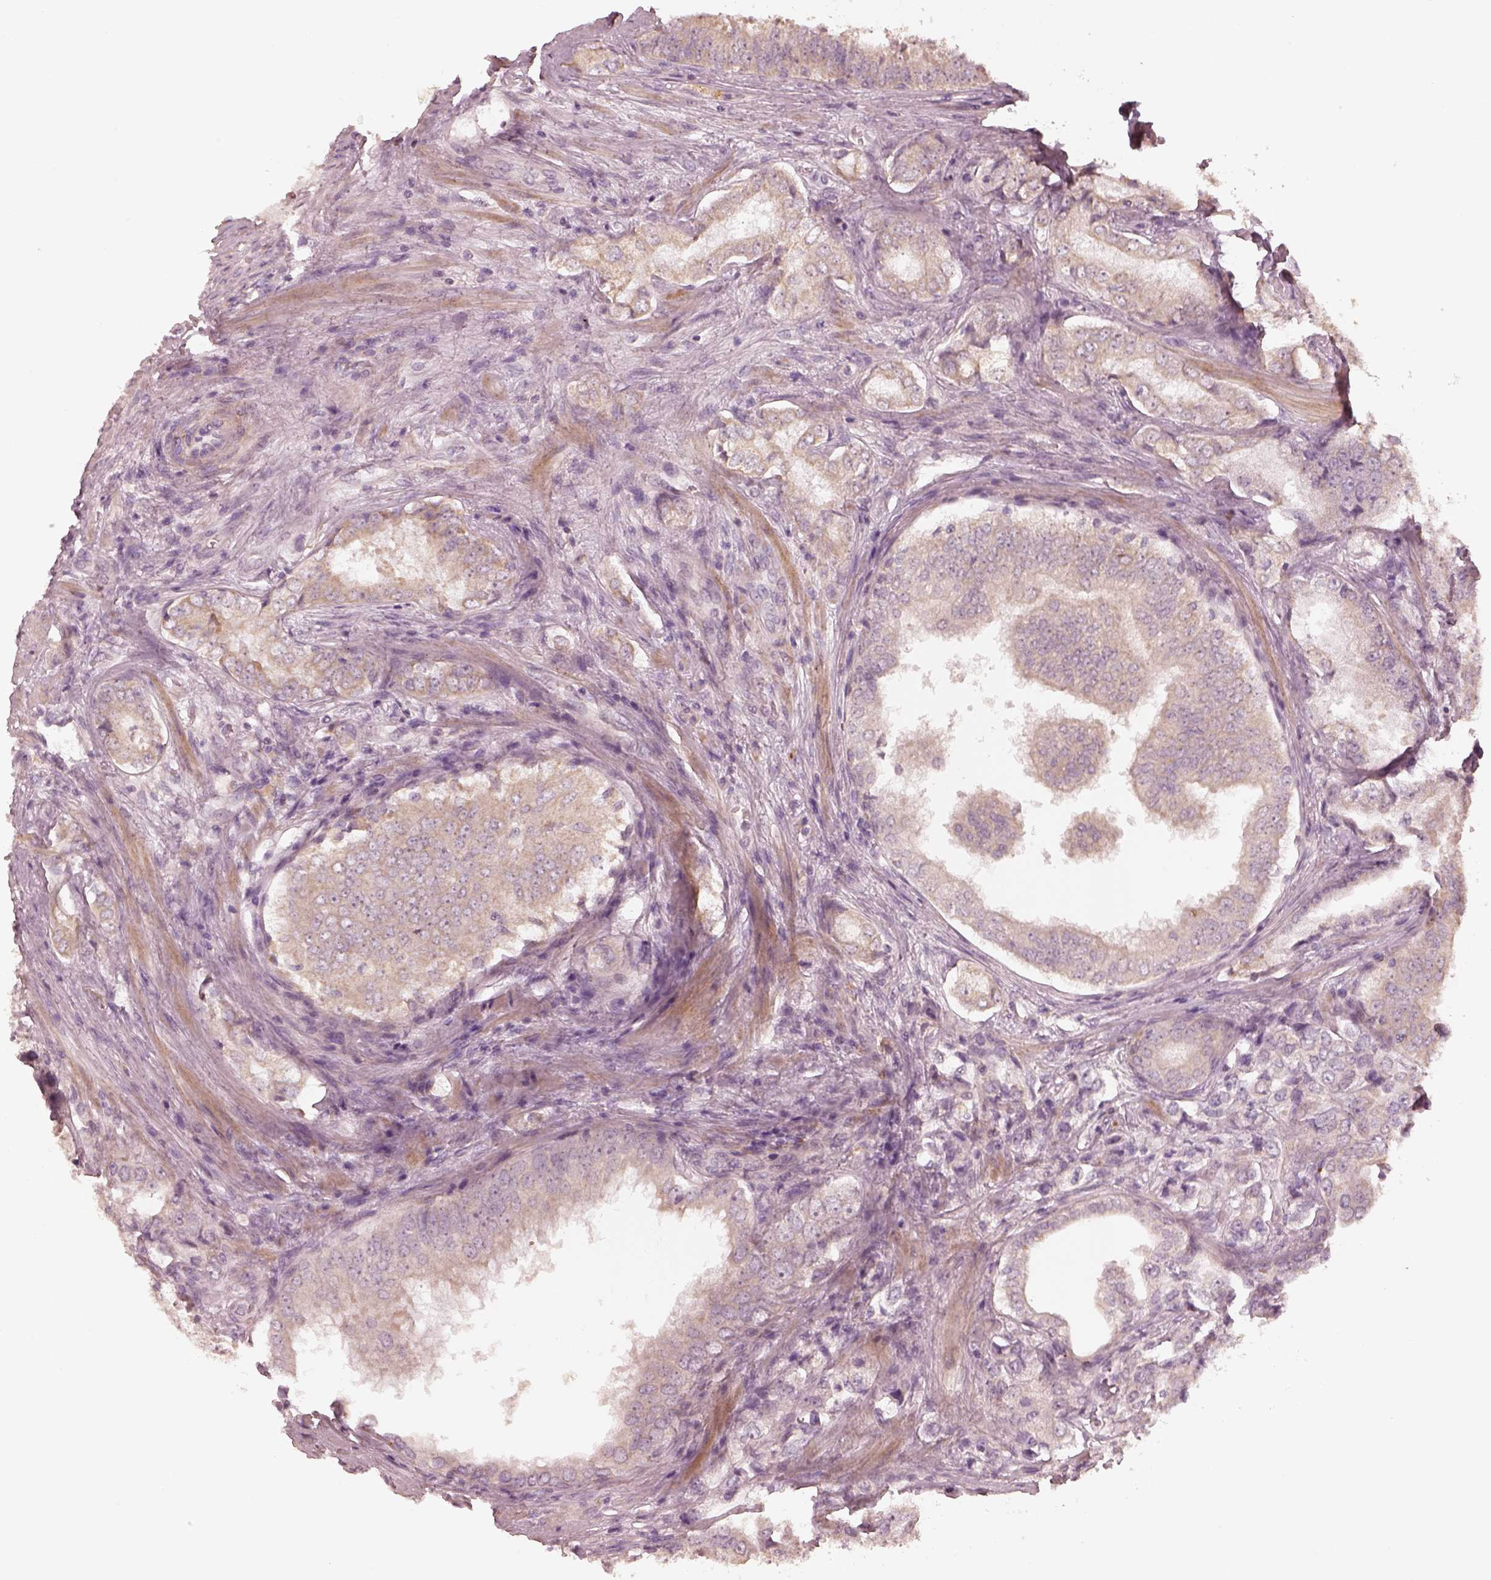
{"staining": {"intensity": "weak", "quantity": "<25%", "location": "cytoplasmic/membranous"}, "tissue": "prostate cancer", "cell_type": "Tumor cells", "image_type": "cancer", "snomed": [{"axis": "morphology", "description": "Adenocarcinoma, NOS"}, {"axis": "topography", "description": "Prostate"}], "caption": "A histopathology image of prostate cancer stained for a protein displays no brown staining in tumor cells.", "gene": "SLC25A46", "patient": {"sex": "male", "age": 65}}